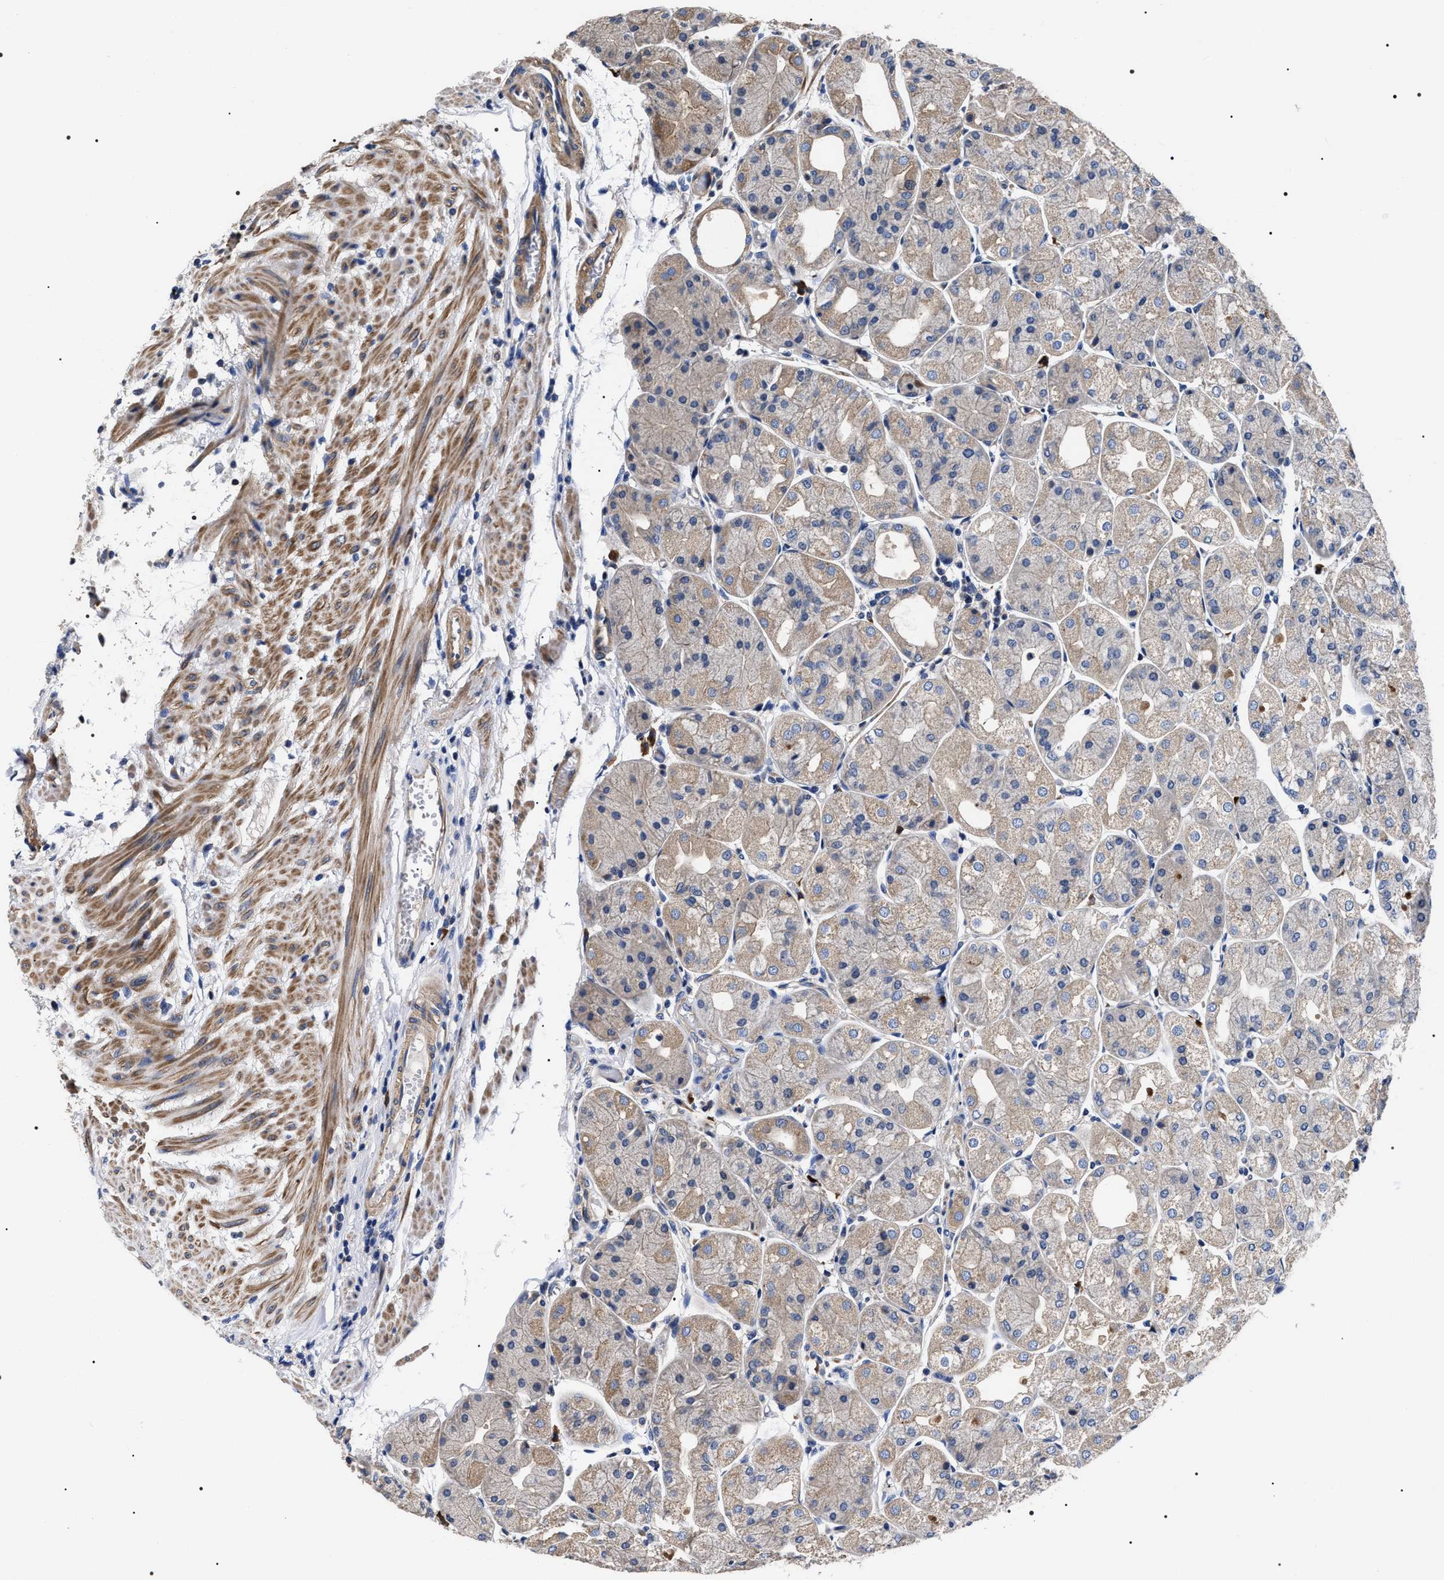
{"staining": {"intensity": "moderate", "quantity": "25%-75%", "location": "cytoplasmic/membranous"}, "tissue": "stomach", "cell_type": "Glandular cells", "image_type": "normal", "snomed": [{"axis": "morphology", "description": "Normal tissue, NOS"}, {"axis": "topography", "description": "Stomach, upper"}], "caption": "Immunohistochemistry (IHC) histopathology image of benign stomach stained for a protein (brown), which exhibits medium levels of moderate cytoplasmic/membranous staining in about 25%-75% of glandular cells.", "gene": "MIS18A", "patient": {"sex": "male", "age": 72}}